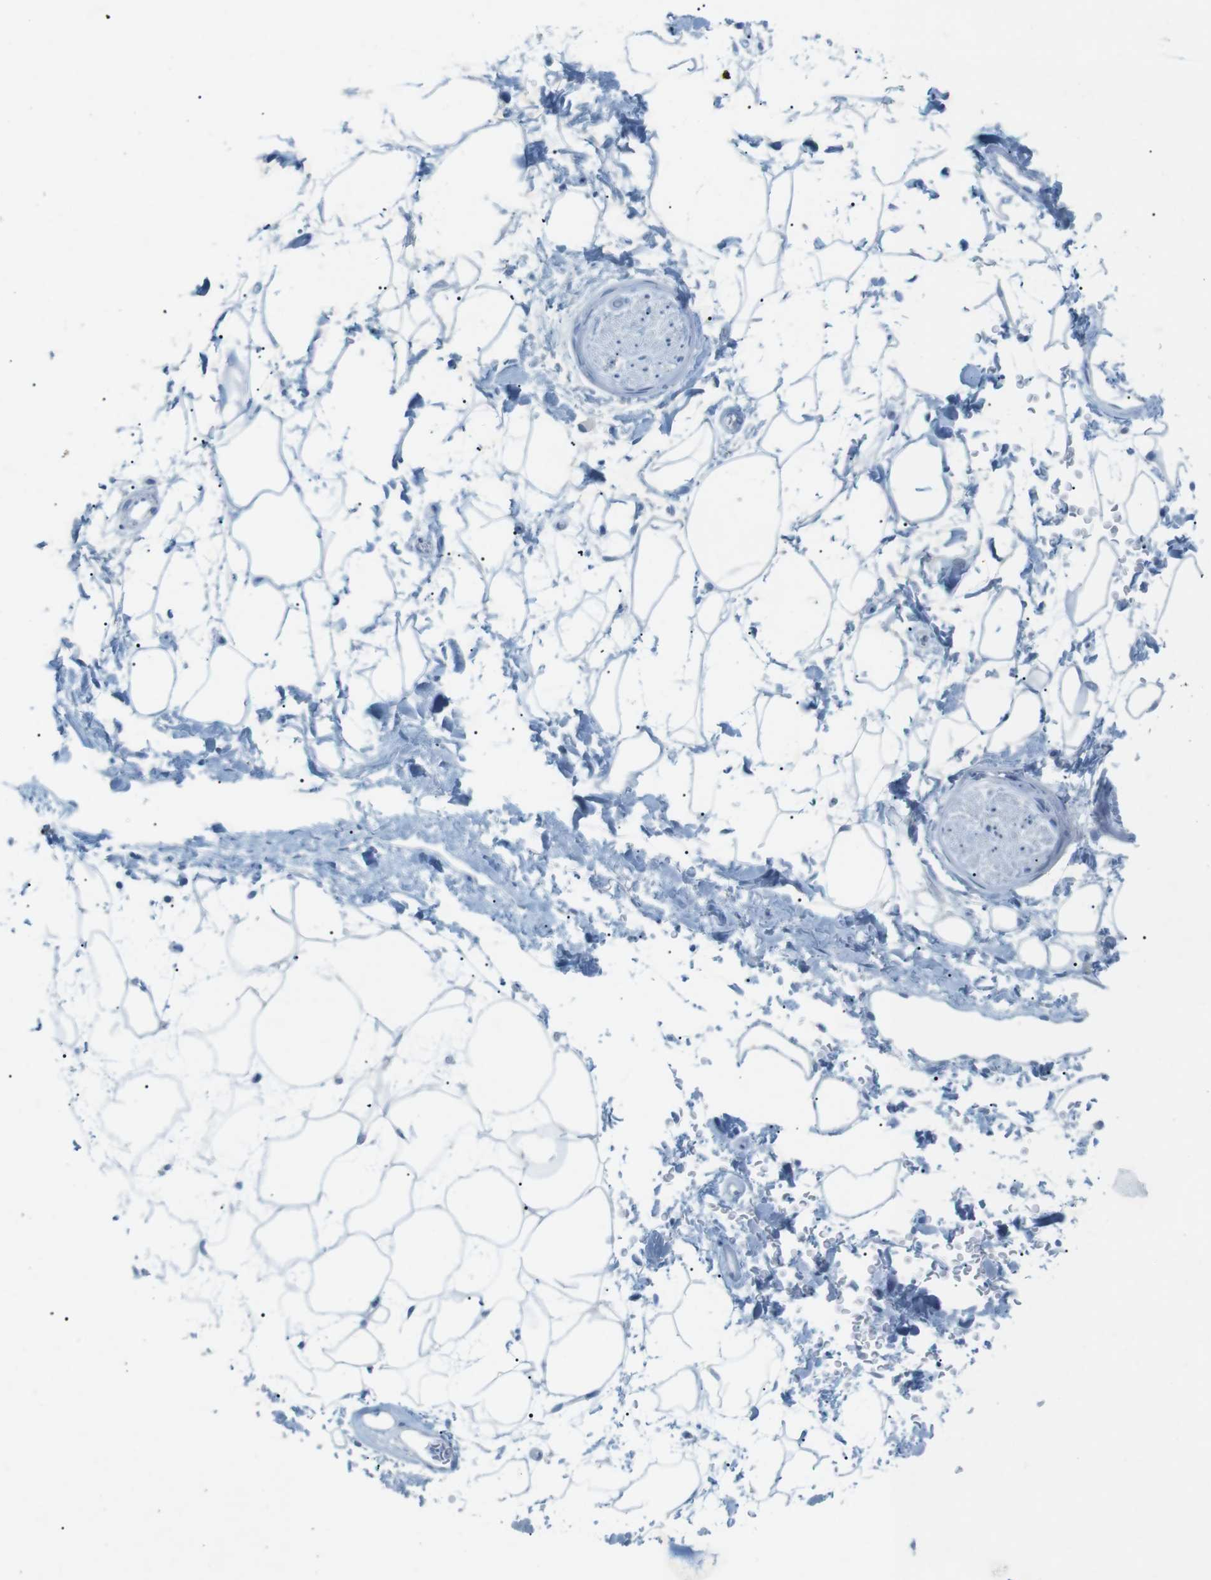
{"staining": {"intensity": "negative", "quantity": "none", "location": "none"}, "tissue": "adipose tissue", "cell_type": "Adipocytes", "image_type": "normal", "snomed": [{"axis": "morphology", "description": "Normal tissue, NOS"}, {"axis": "topography", "description": "Soft tissue"}], "caption": "The IHC image has no significant expression in adipocytes of adipose tissue. The staining is performed using DAB brown chromogen with nuclei counter-stained in using hematoxylin.", "gene": "SALL4", "patient": {"sex": "male", "age": 72}}